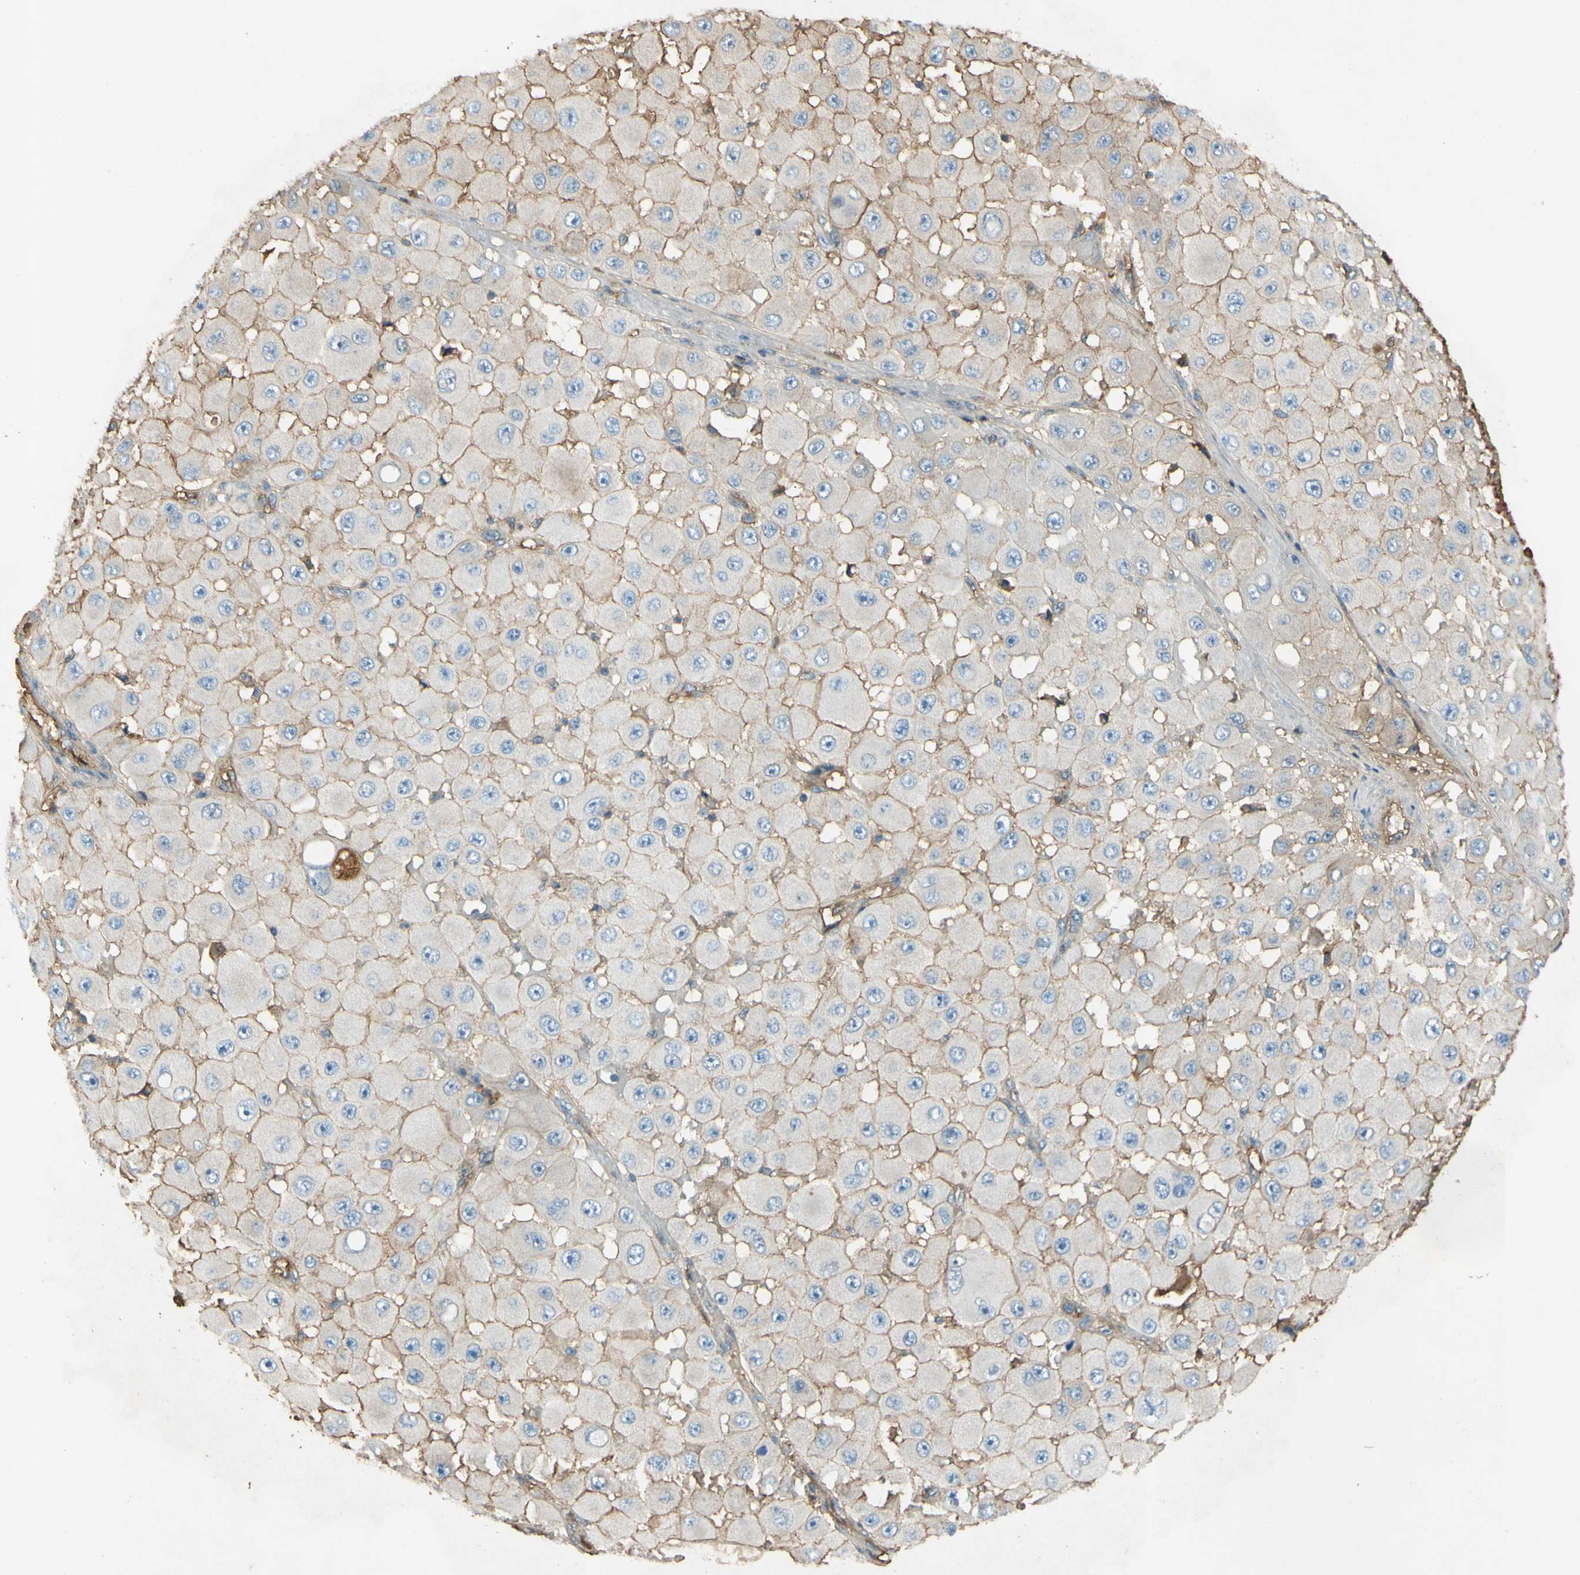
{"staining": {"intensity": "weak", "quantity": "25%-75%", "location": "cytoplasmic/membranous"}, "tissue": "melanoma", "cell_type": "Tumor cells", "image_type": "cancer", "snomed": [{"axis": "morphology", "description": "Malignant melanoma, NOS"}, {"axis": "topography", "description": "Skin"}], "caption": "Melanoma stained with a protein marker demonstrates weak staining in tumor cells.", "gene": "TIMP2", "patient": {"sex": "female", "age": 81}}